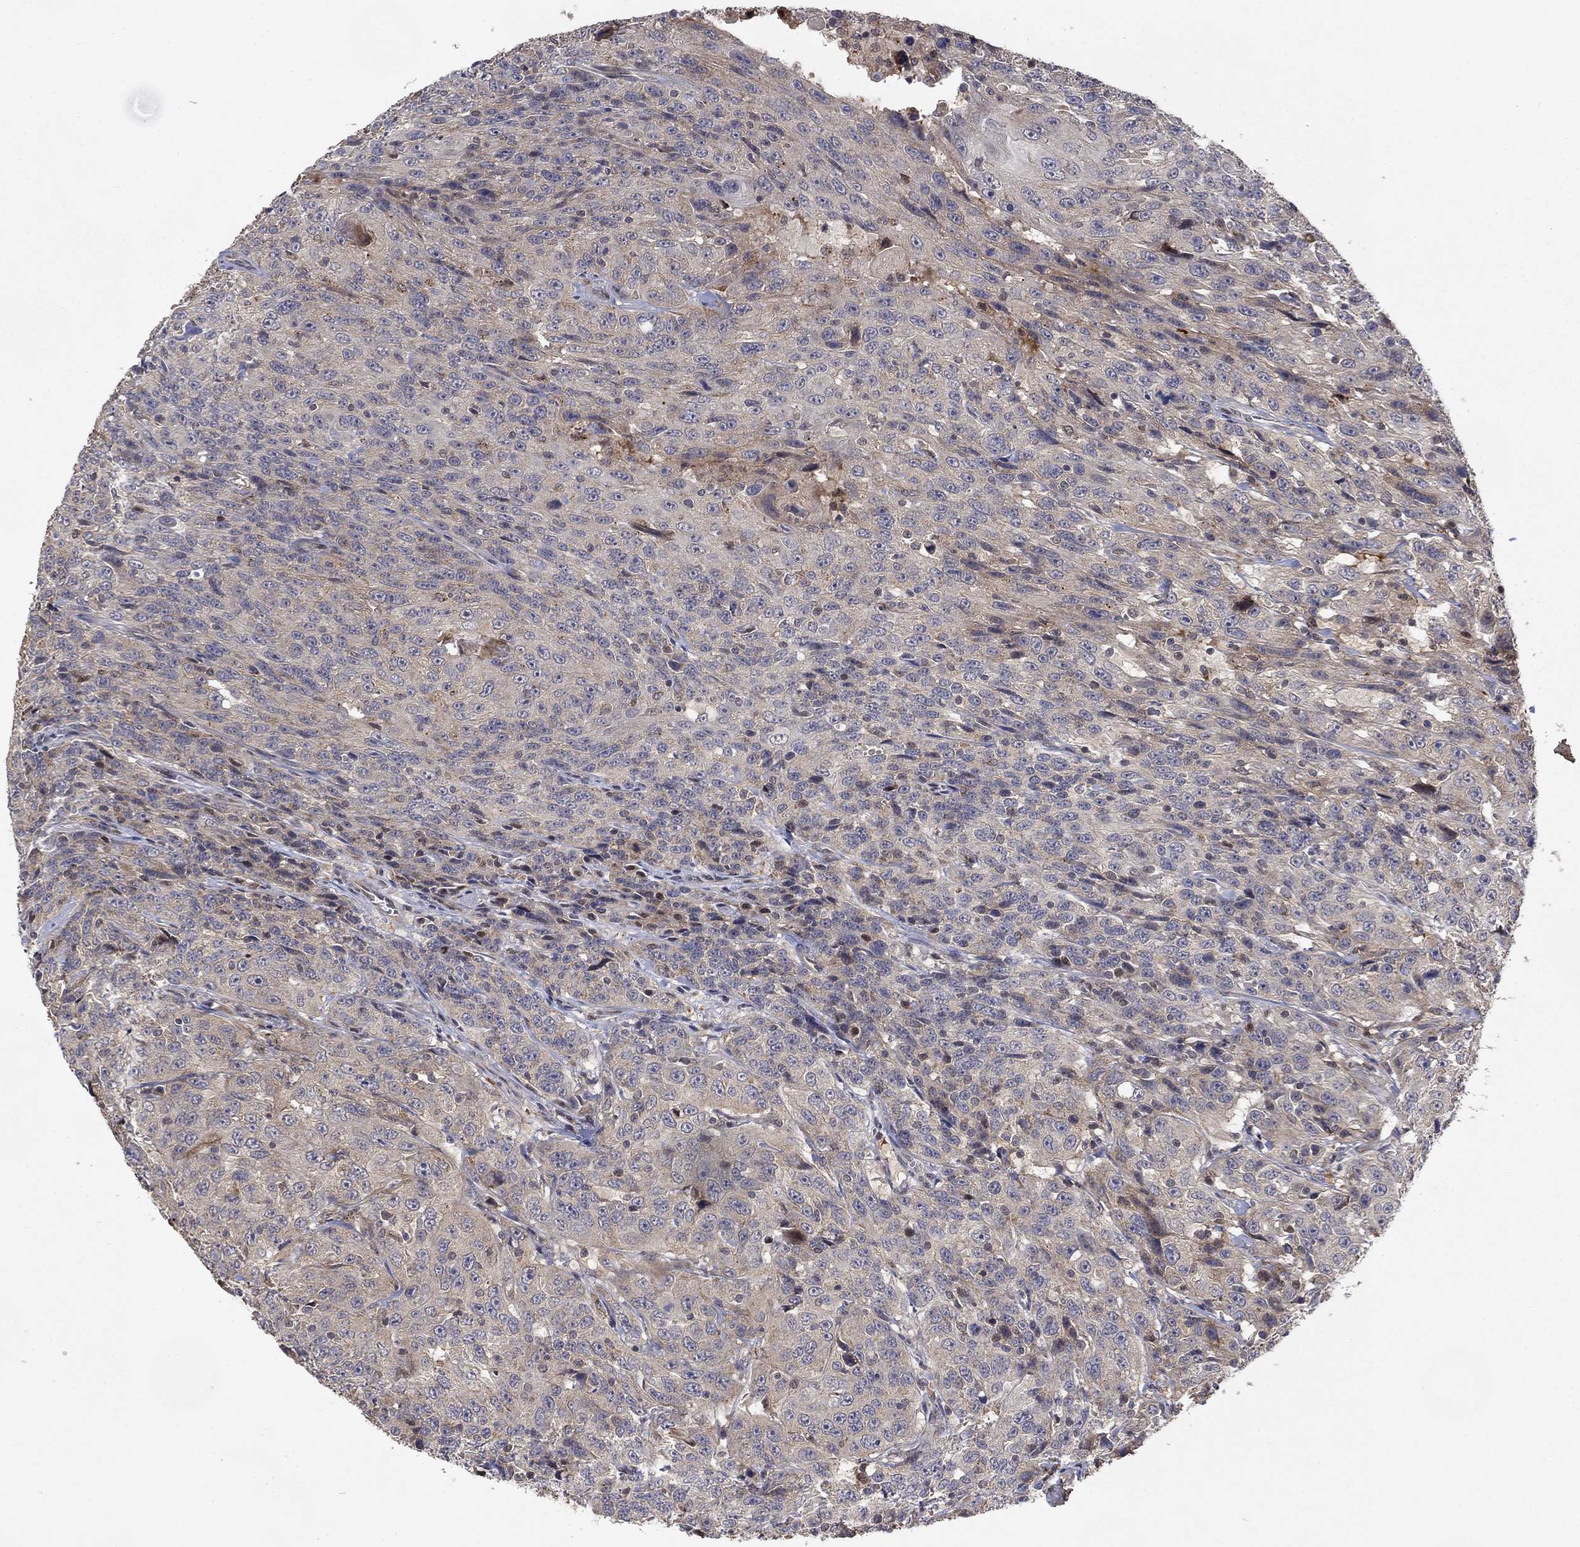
{"staining": {"intensity": "weak", "quantity": "25%-75%", "location": "cytoplasmic/membranous"}, "tissue": "urothelial cancer", "cell_type": "Tumor cells", "image_type": "cancer", "snomed": [{"axis": "morphology", "description": "Urothelial carcinoma, NOS"}, {"axis": "morphology", "description": "Urothelial carcinoma, High grade"}, {"axis": "topography", "description": "Urinary bladder"}], "caption": "Immunohistochemistry histopathology image of high-grade urothelial carcinoma stained for a protein (brown), which shows low levels of weak cytoplasmic/membranous expression in about 25%-75% of tumor cells.", "gene": "LPCAT4", "patient": {"sex": "female", "age": 73}}